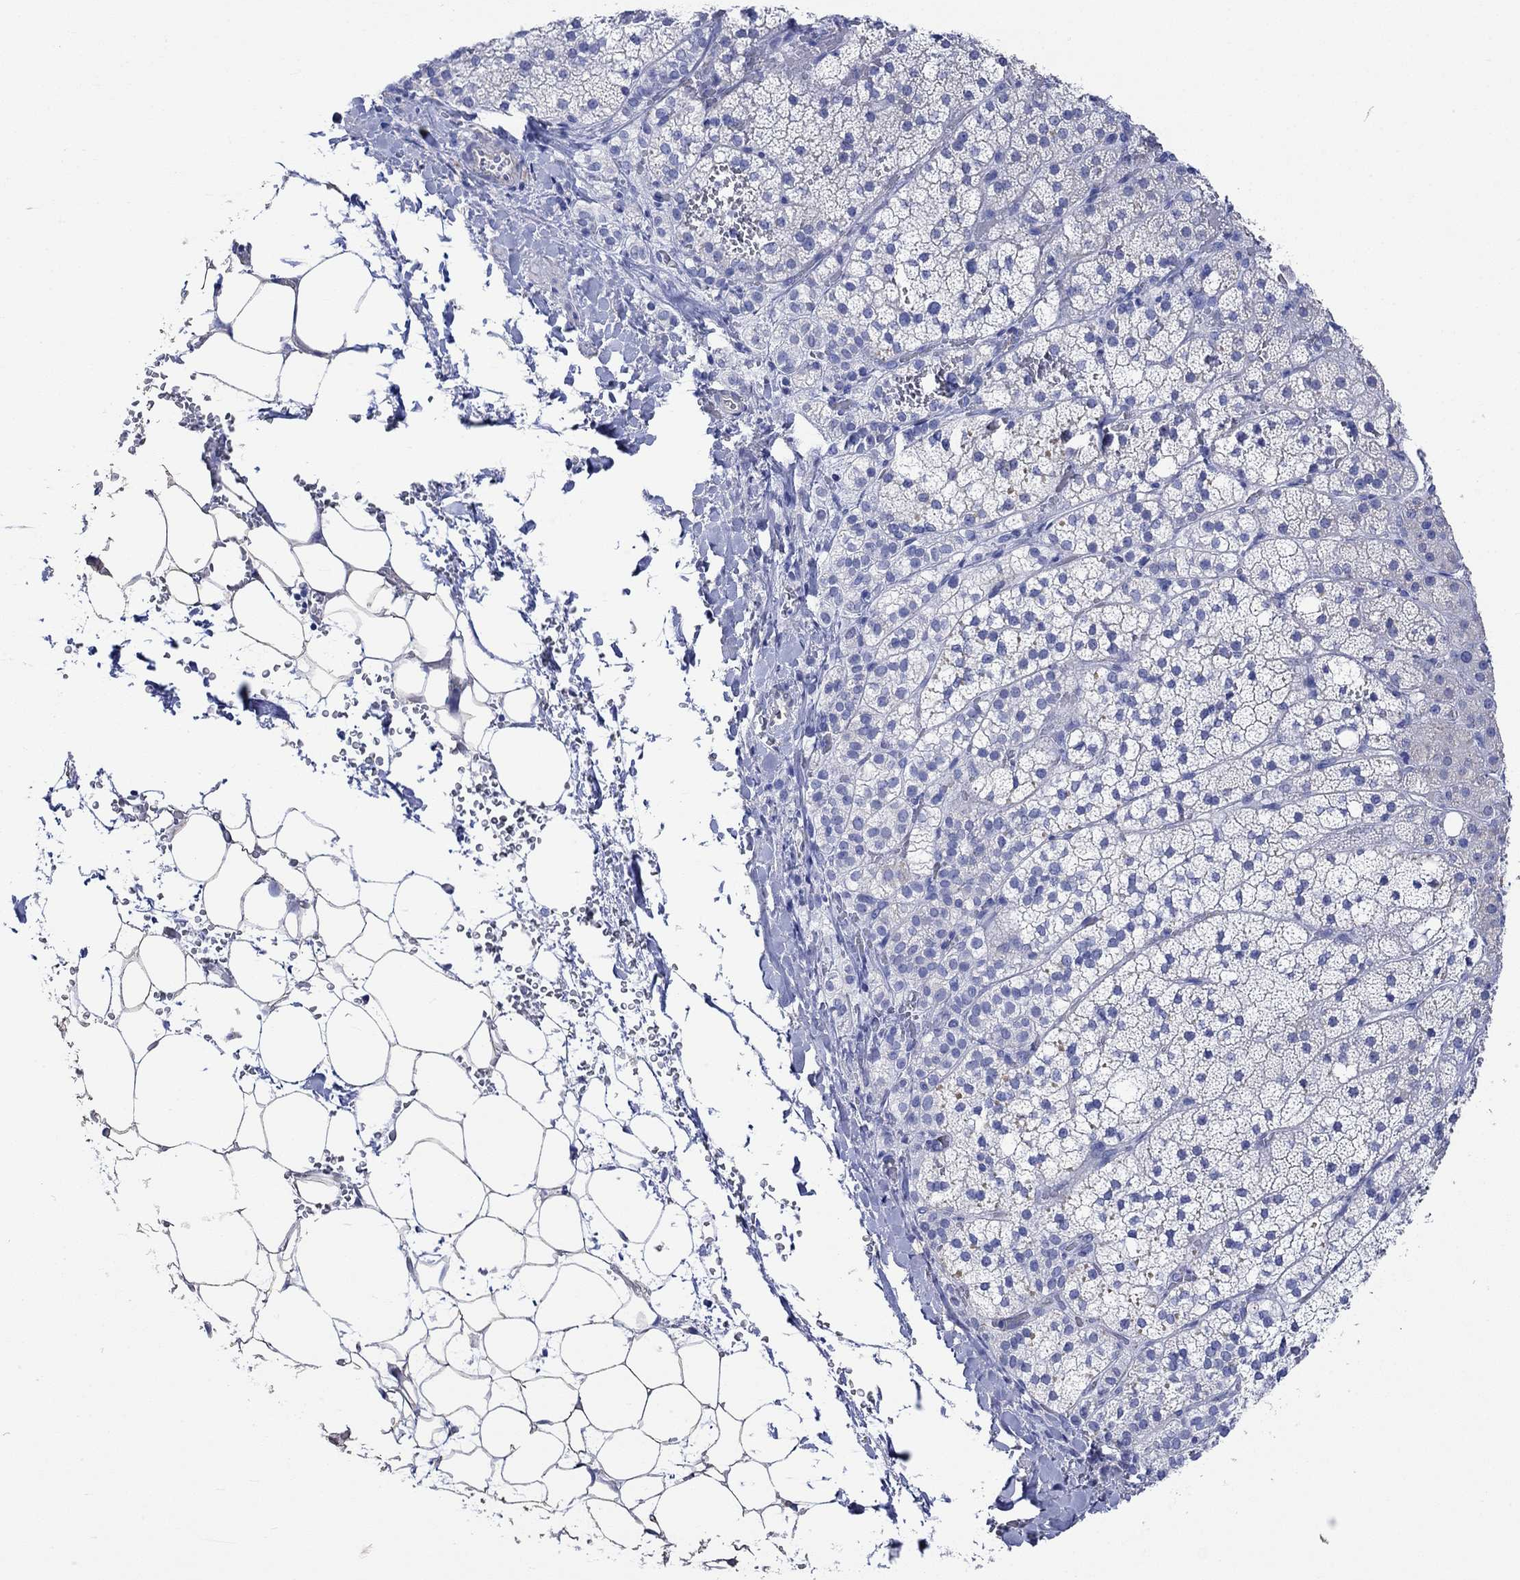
{"staining": {"intensity": "strong", "quantity": "<25%", "location": "cytoplasmic/membranous"}, "tissue": "adrenal gland", "cell_type": "Glandular cells", "image_type": "normal", "snomed": [{"axis": "morphology", "description": "Normal tissue, NOS"}, {"axis": "topography", "description": "Adrenal gland"}], "caption": "Strong cytoplasmic/membranous protein positivity is appreciated in approximately <25% of glandular cells in adrenal gland.", "gene": "CPLX1", "patient": {"sex": "male", "age": 53}}